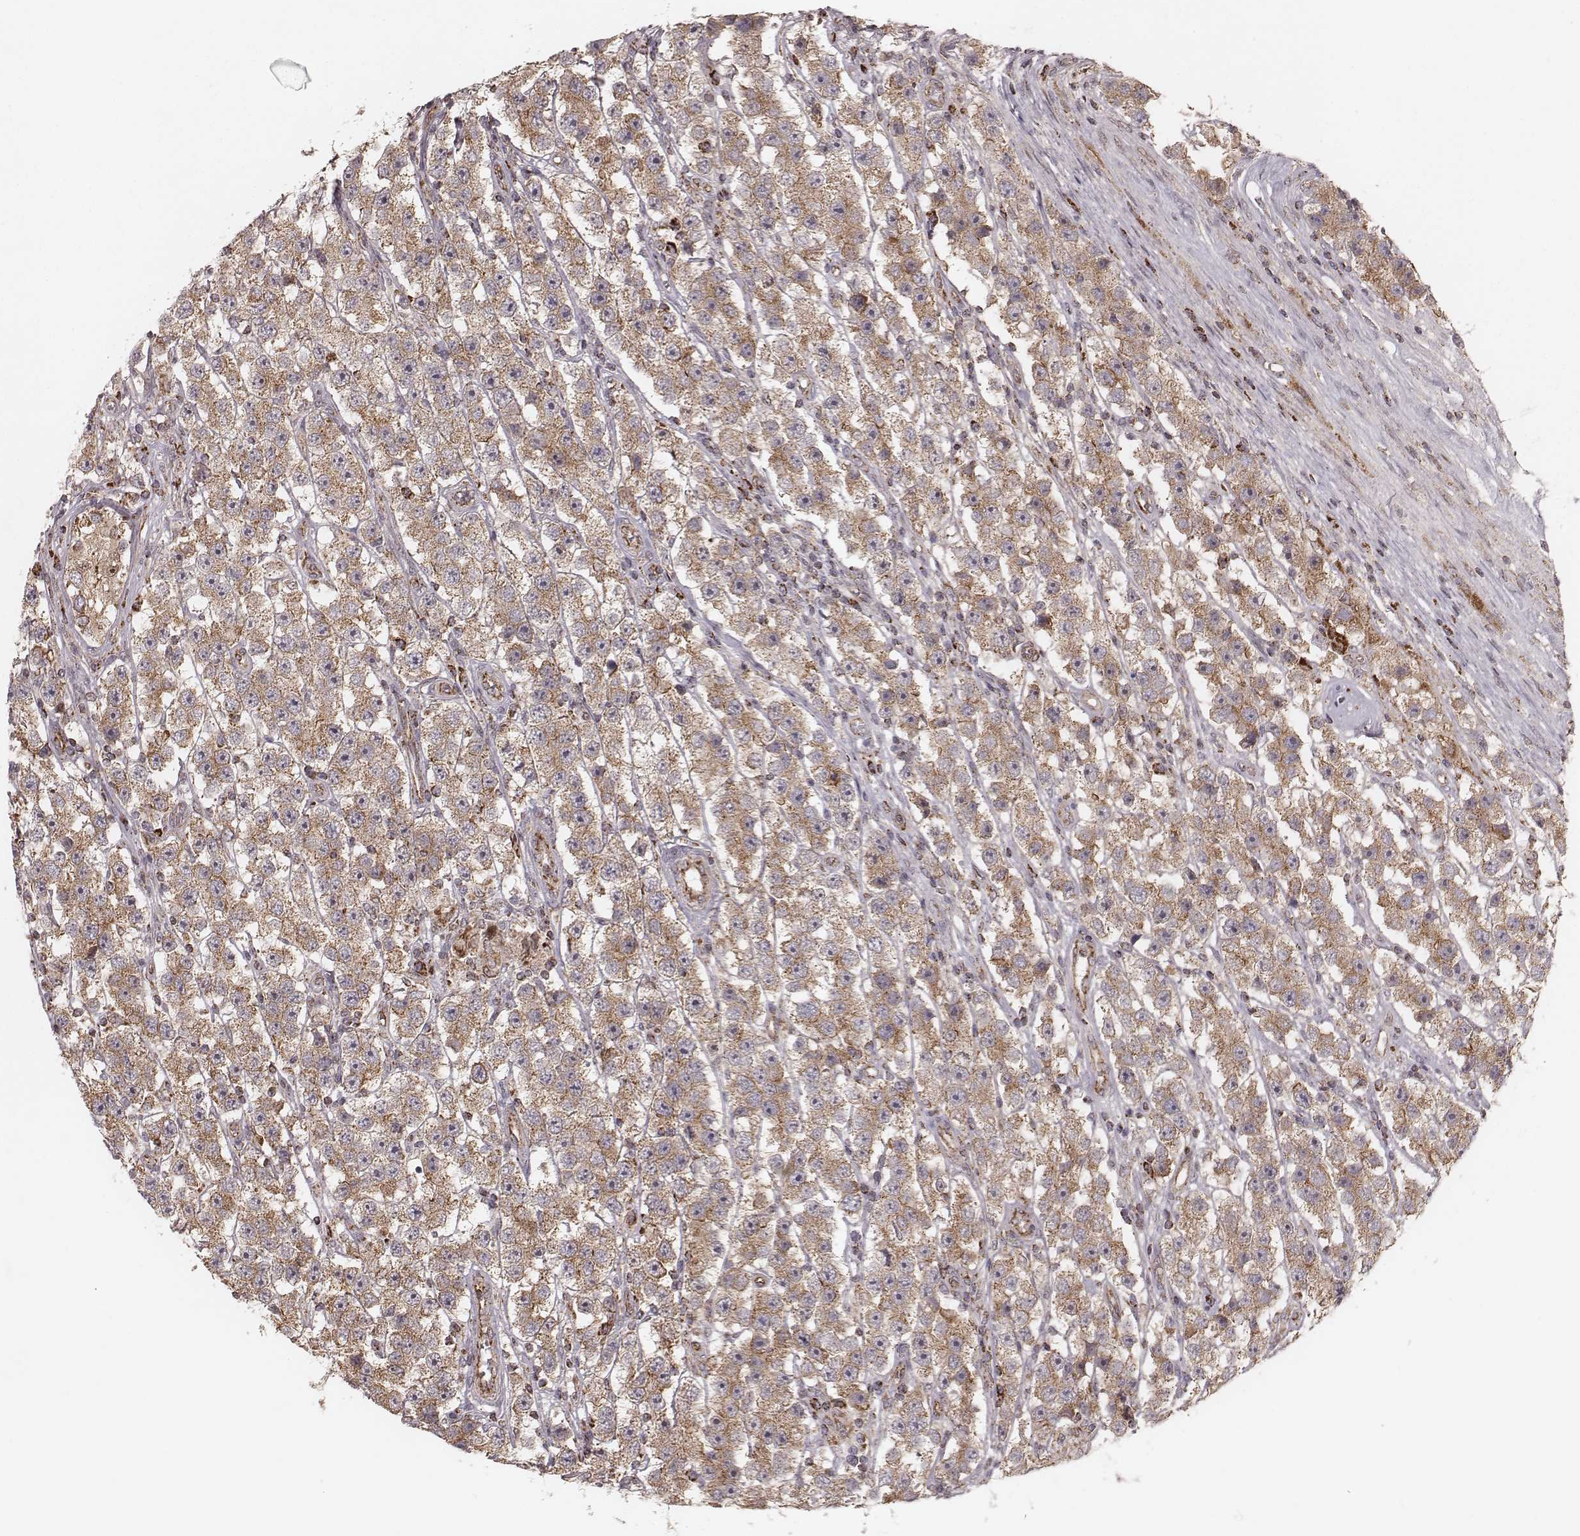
{"staining": {"intensity": "moderate", "quantity": ">75%", "location": "cytoplasmic/membranous"}, "tissue": "testis cancer", "cell_type": "Tumor cells", "image_type": "cancer", "snomed": [{"axis": "morphology", "description": "Seminoma, NOS"}, {"axis": "topography", "description": "Testis"}], "caption": "A photomicrograph of human testis seminoma stained for a protein demonstrates moderate cytoplasmic/membranous brown staining in tumor cells.", "gene": "NDUFA7", "patient": {"sex": "male", "age": 45}}